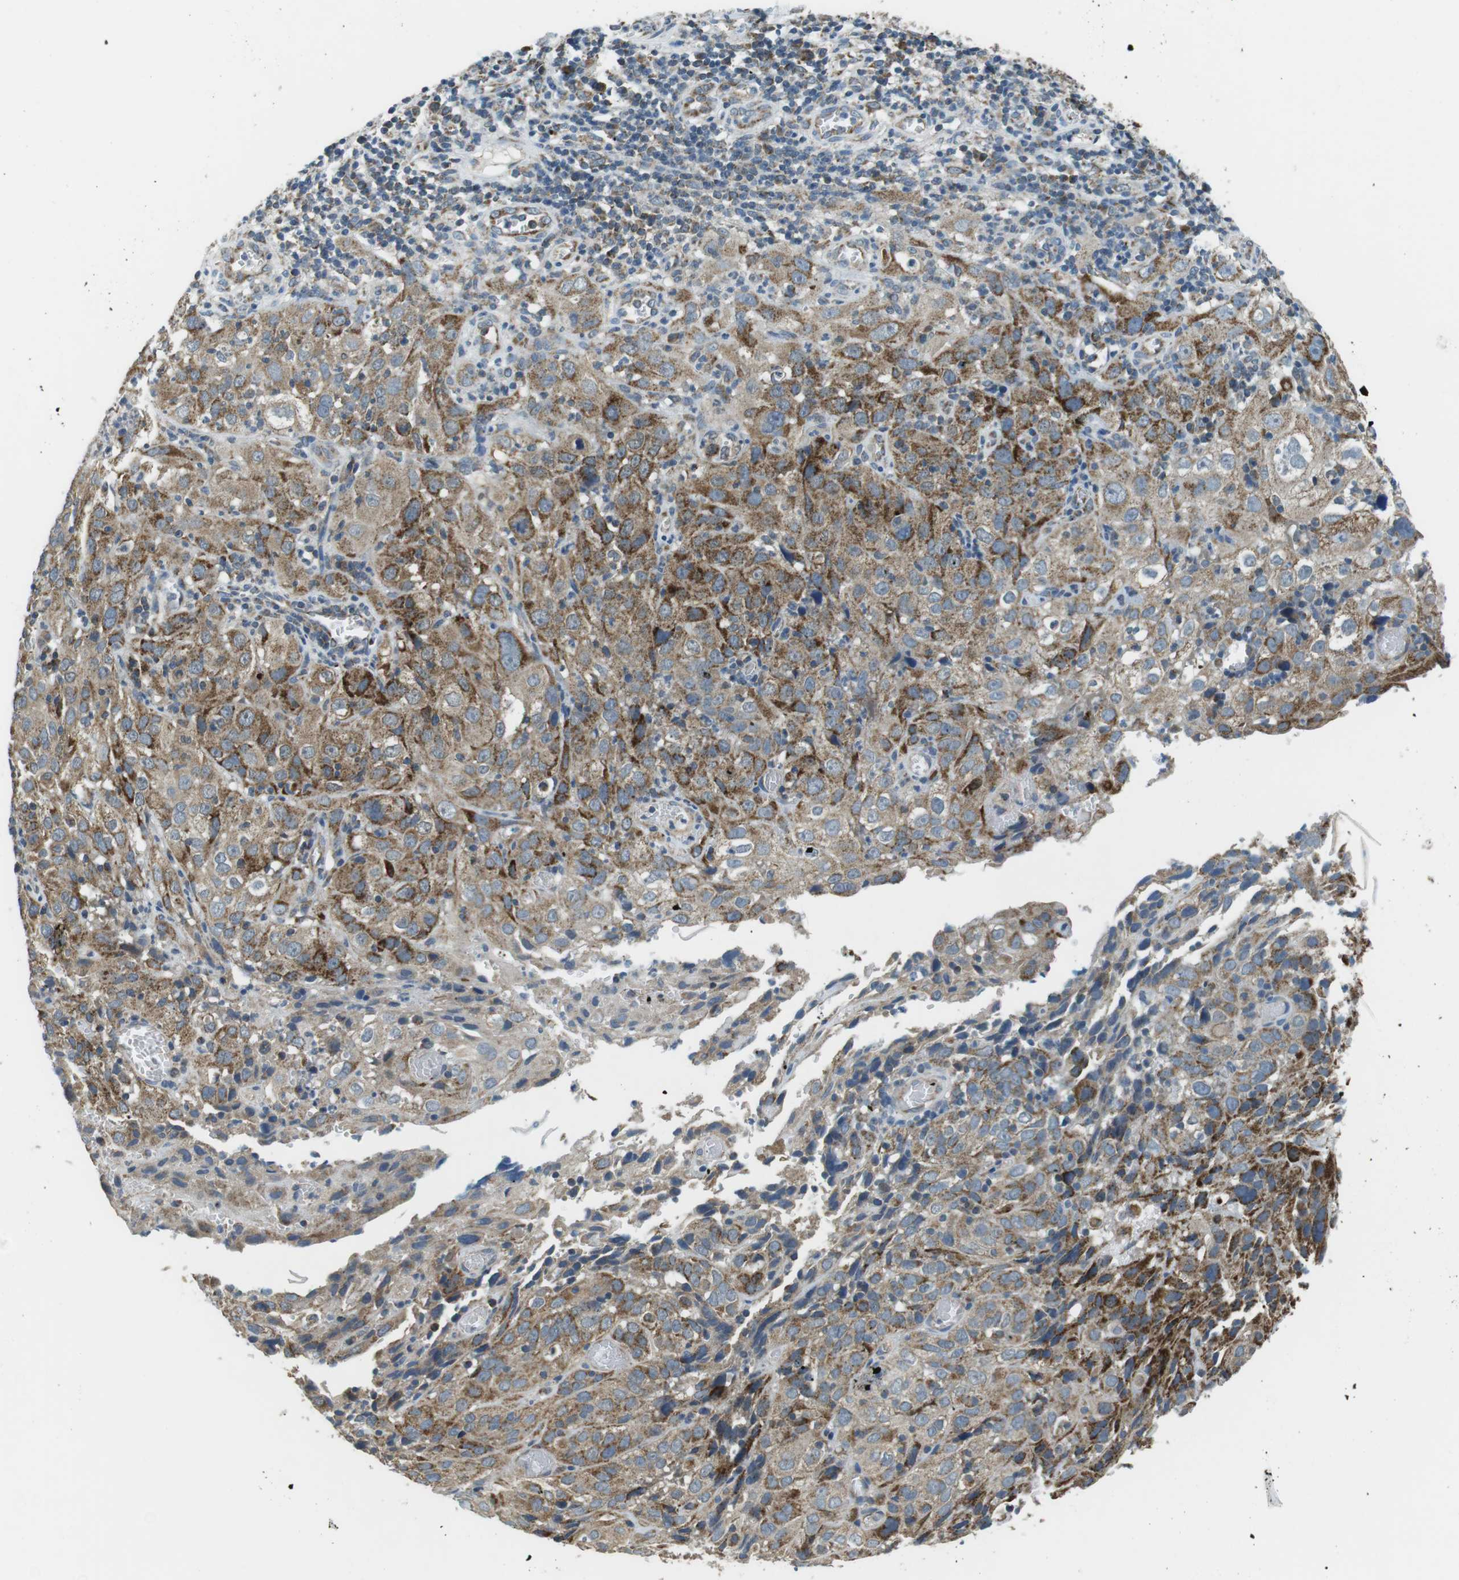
{"staining": {"intensity": "moderate", "quantity": ">75%", "location": "cytoplasmic/membranous"}, "tissue": "cervical cancer", "cell_type": "Tumor cells", "image_type": "cancer", "snomed": [{"axis": "morphology", "description": "Squamous cell carcinoma, NOS"}, {"axis": "topography", "description": "Cervix"}], "caption": "A histopathology image of cervical cancer (squamous cell carcinoma) stained for a protein displays moderate cytoplasmic/membranous brown staining in tumor cells.", "gene": "BACE1", "patient": {"sex": "female", "age": 32}}